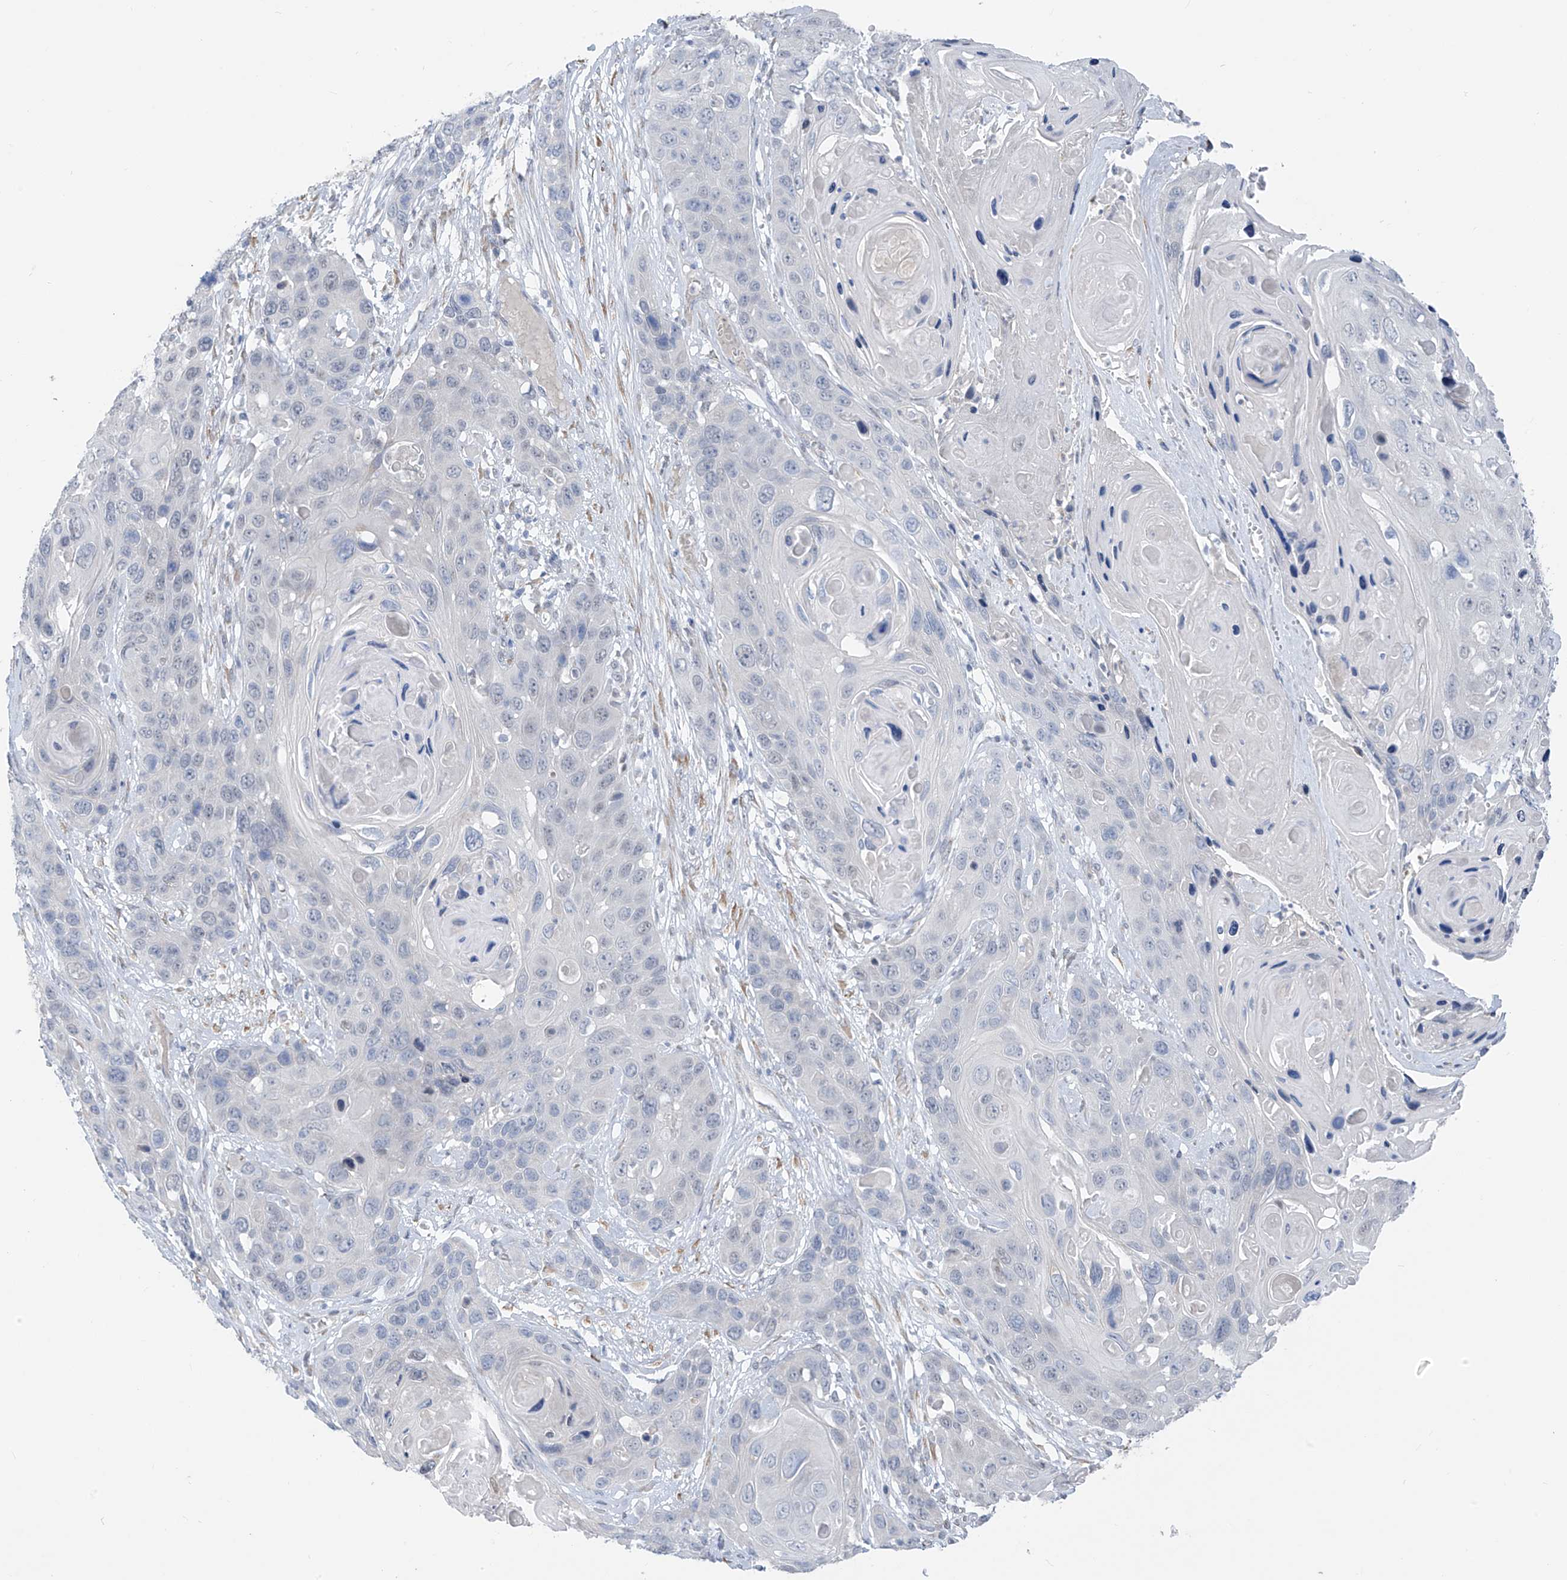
{"staining": {"intensity": "negative", "quantity": "none", "location": "none"}, "tissue": "skin cancer", "cell_type": "Tumor cells", "image_type": "cancer", "snomed": [{"axis": "morphology", "description": "Squamous cell carcinoma, NOS"}, {"axis": "topography", "description": "Skin"}], "caption": "IHC micrograph of neoplastic tissue: human squamous cell carcinoma (skin) stained with DAB (3,3'-diaminobenzidine) demonstrates no significant protein expression in tumor cells.", "gene": "CYP4V2", "patient": {"sex": "male", "age": 55}}